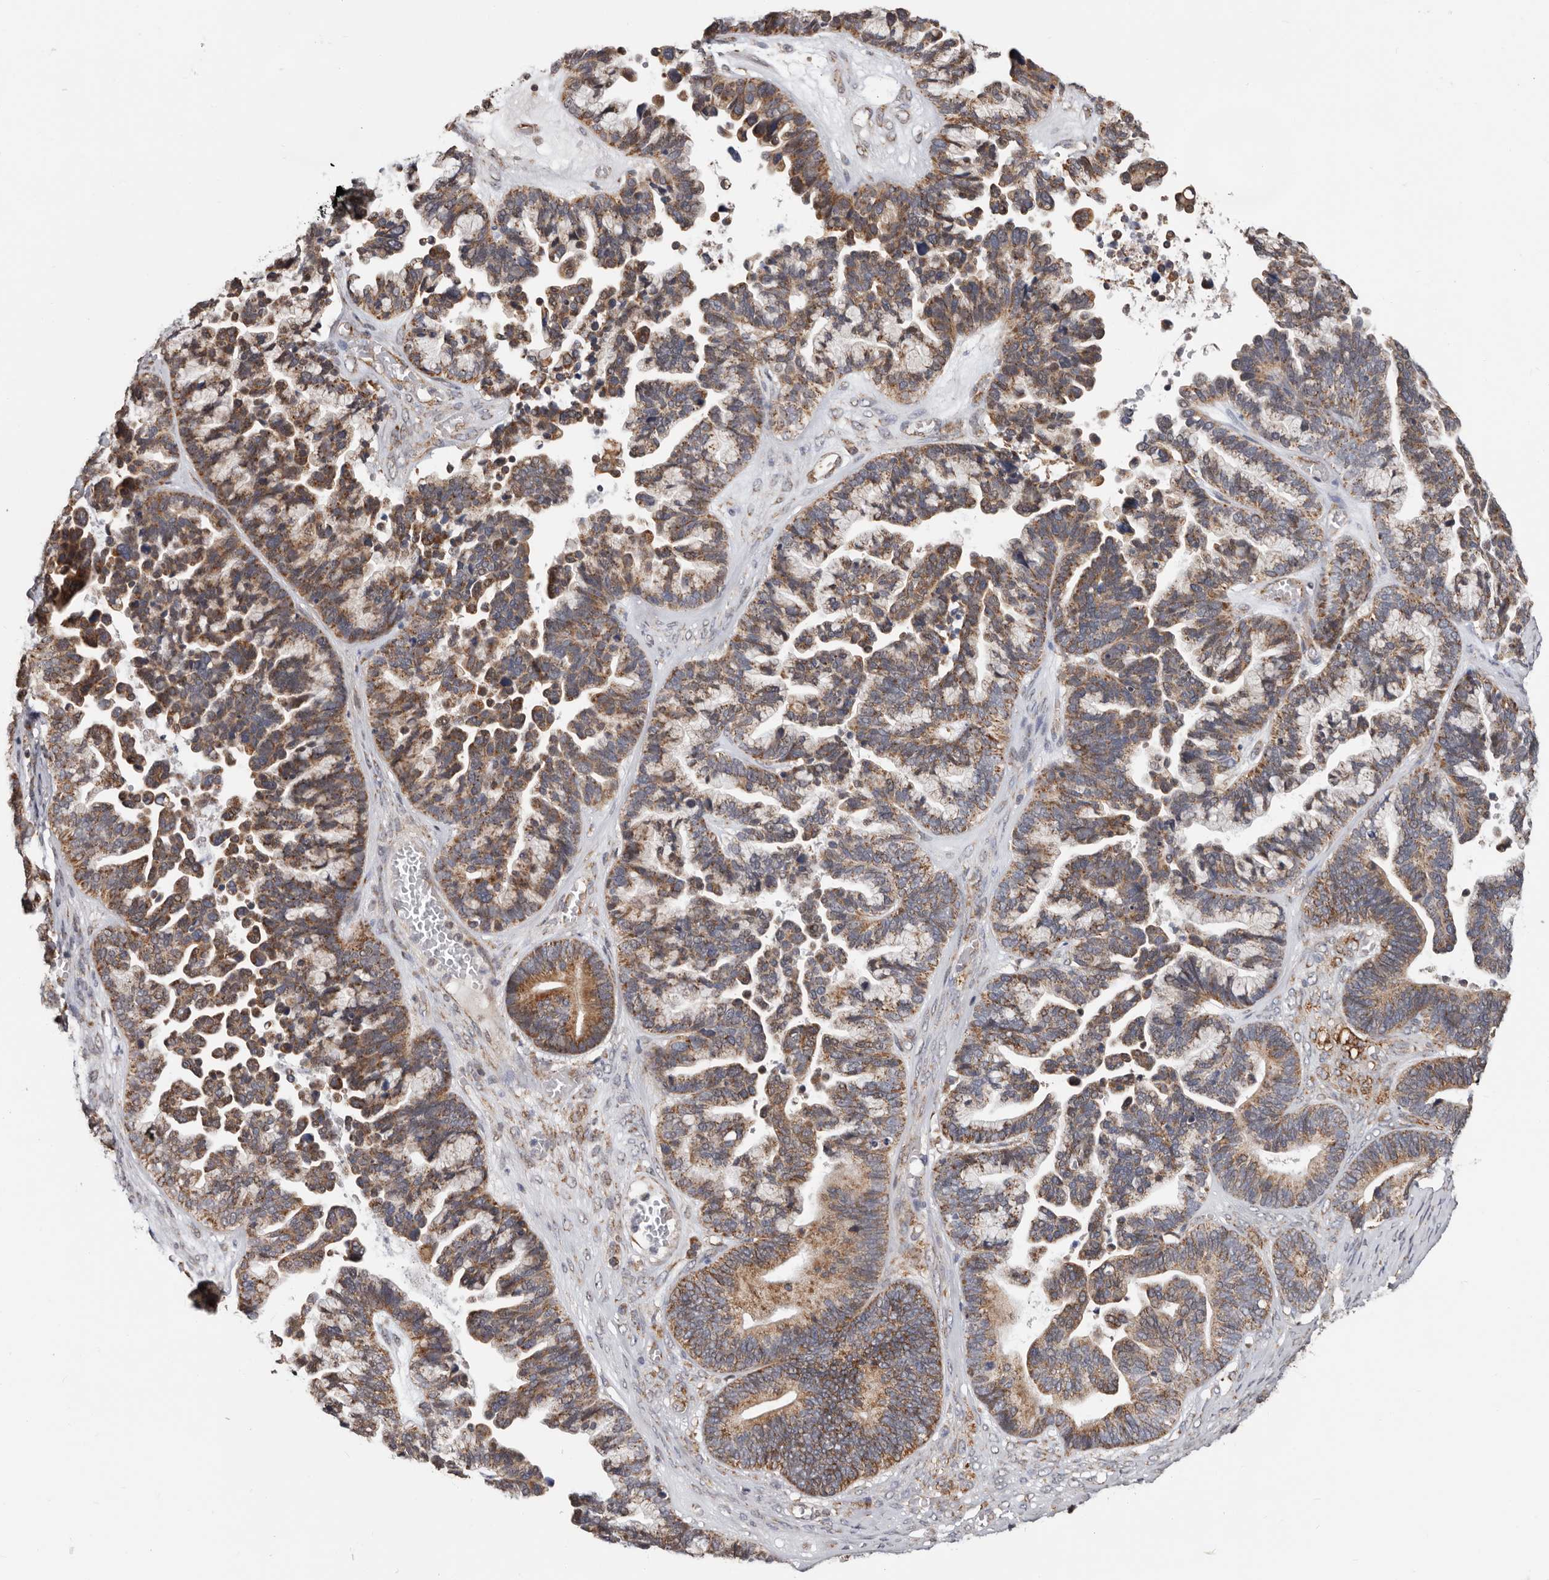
{"staining": {"intensity": "moderate", "quantity": ">75%", "location": "cytoplasmic/membranous"}, "tissue": "ovarian cancer", "cell_type": "Tumor cells", "image_type": "cancer", "snomed": [{"axis": "morphology", "description": "Cystadenocarcinoma, serous, NOS"}, {"axis": "topography", "description": "Ovary"}], "caption": "Moderate cytoplasmic/membranous expression is seen in about >75% of tumor cells in ovarian cancer (serous cystadenocarcinoma). (DAB IHC with brightfield microscopy, high magnification).", "gene": "MRPL18", "patient": {"sex": "female", "age": 56}}